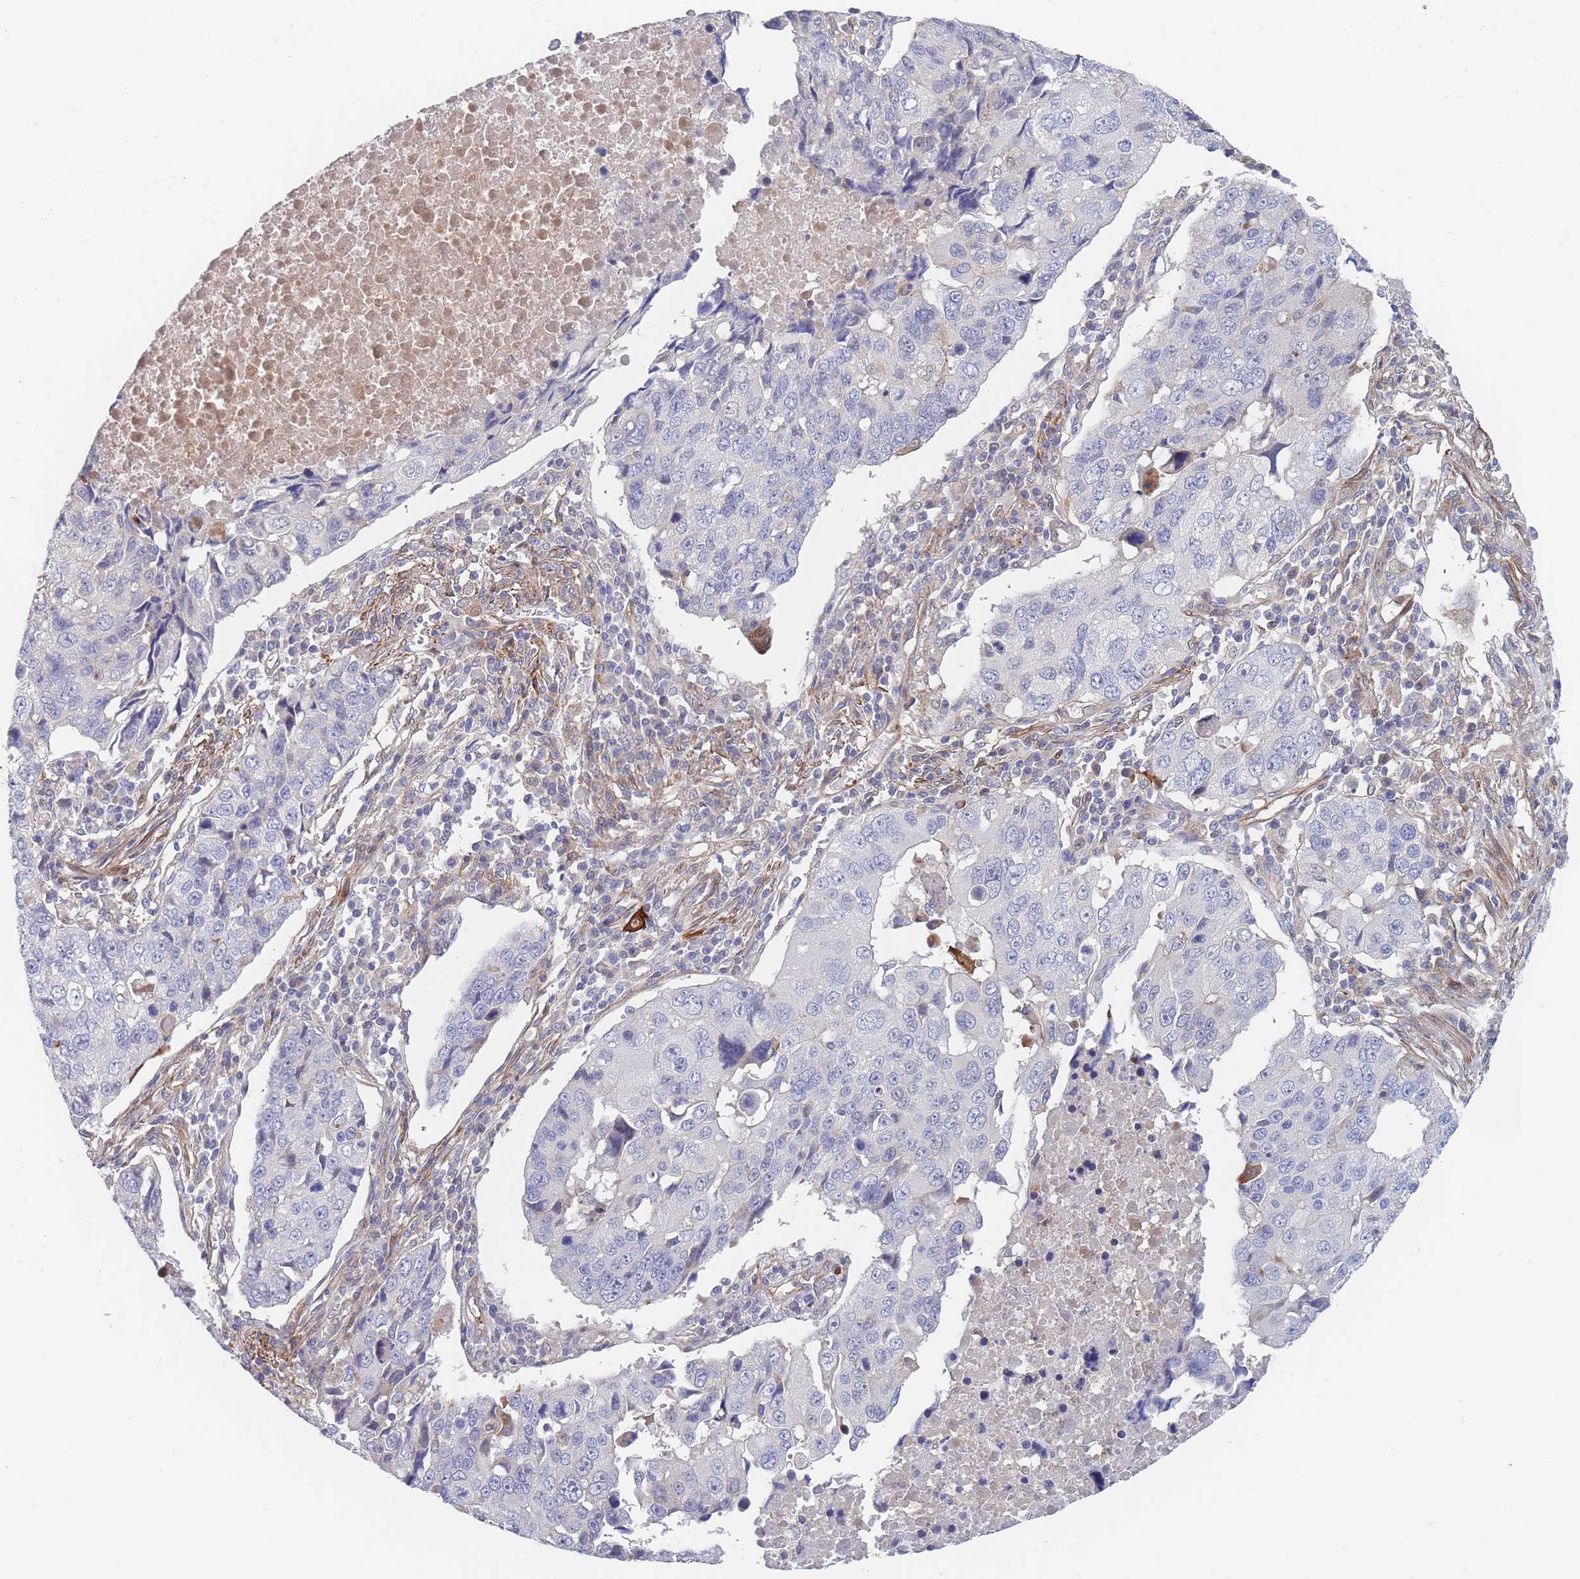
{"staining": {"intensity": "negative", "quantity": "none", "location": "none"}, "tissue": "lung cancer", "cell_type": "Tumor cells", "image_type": "cancer", "snomed": [{"axis": "morphology", "description": "Squamous cell carcinoma, NOS"}, {"axis": "topography", "description": "Lung"}], "caption": "Human lung cancer stained for a protein using IHC exhibits no expression in tumor cells.", "gene": "G6PC1", "patient": {"sex": "female", "age": 66}}